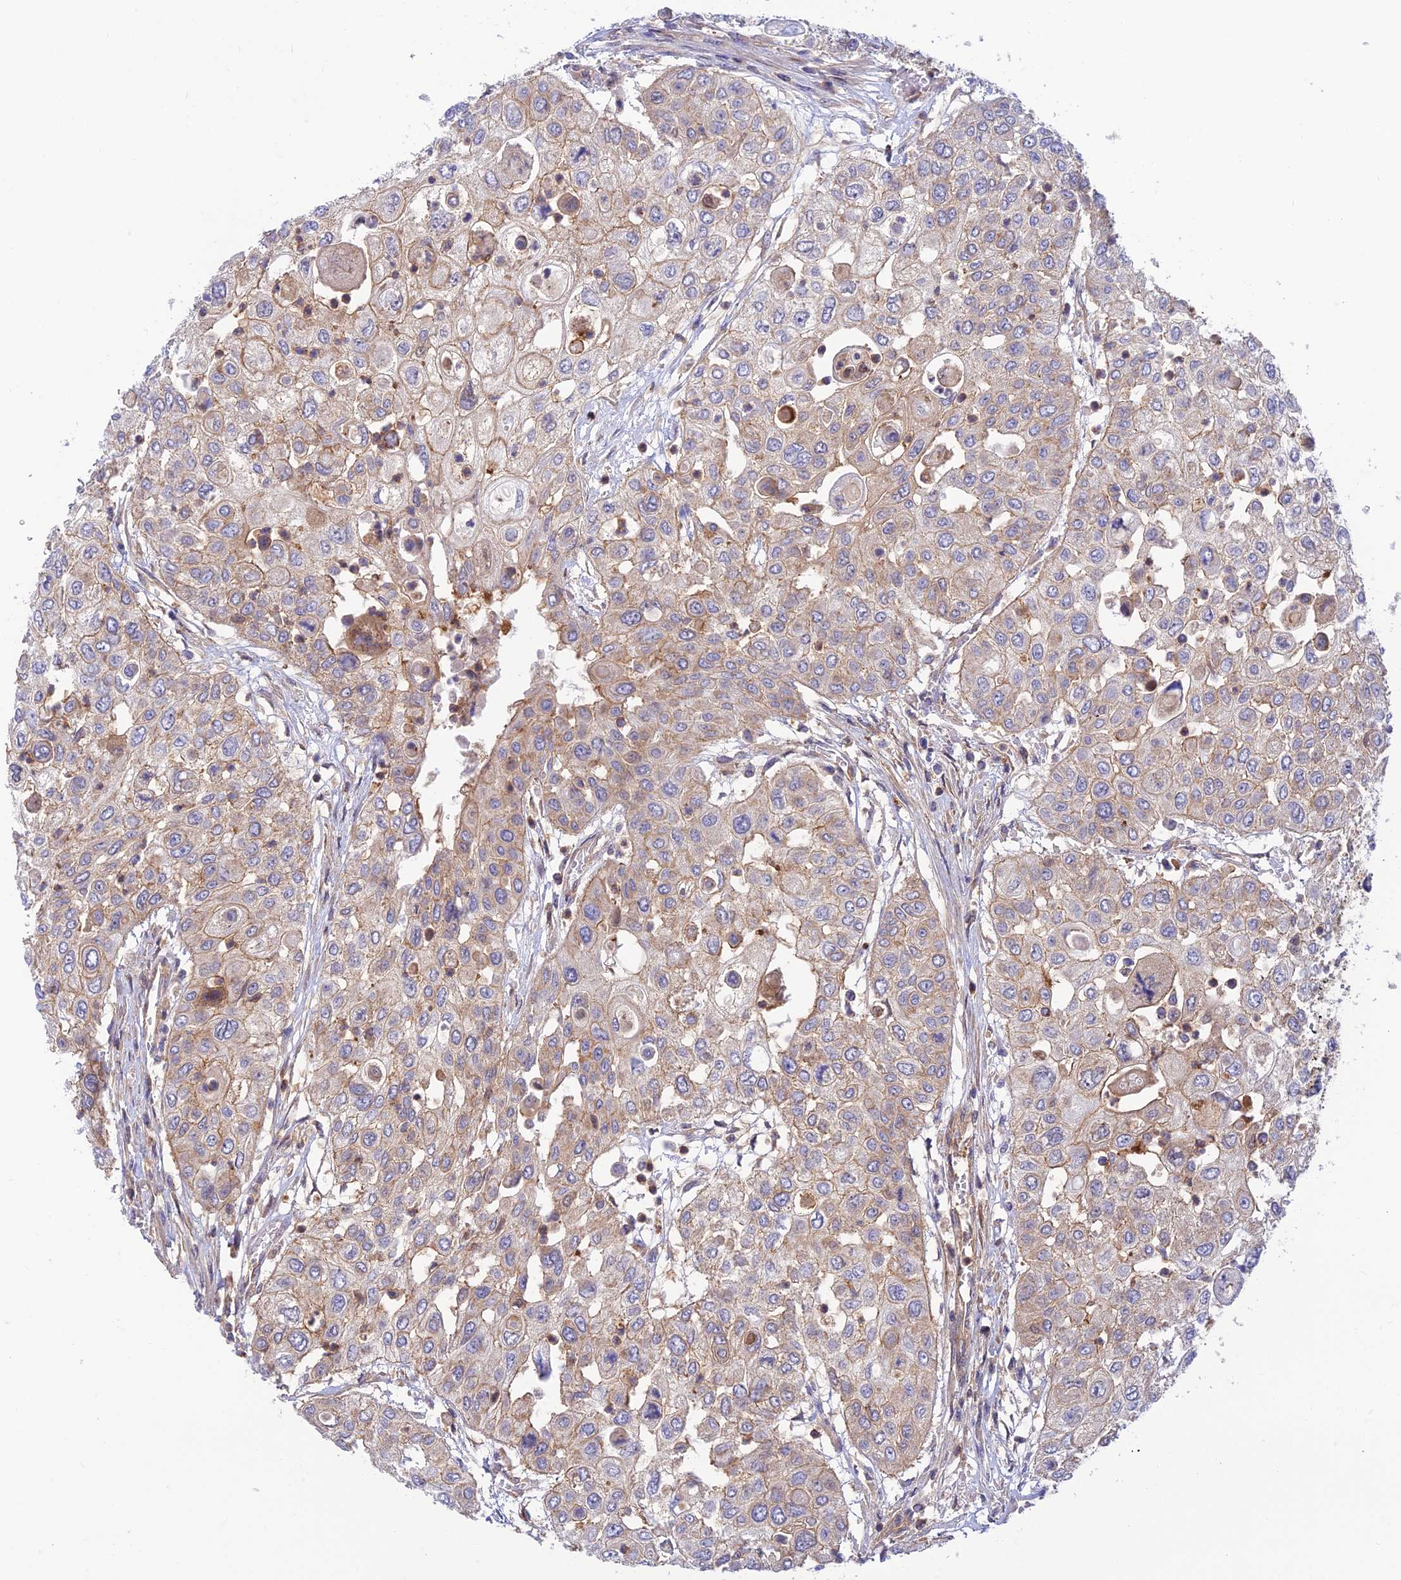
{"staining": {"intensity": "weak", "quantity": "25%-75%", "location": "cytoplasmic/membranous"}, "tissue": "urothelial cancer", "cell_type": "Tumor cells", "image_type": "cancer", "snomed": [{"axis": "morphology", "description": "Urothelial carcinoma, High grade"}, {"axis": "topography", "description": "Urinary bladder"}], "caption": "This photomicrograph exhibits urothelial cancer stained with immunohistochemistry to label a protein in brown. The cytoplasmic/membranous of tumor cells show weak positivity for the protein. Nuclei are counter-stained blue.", "gene": "PPP1R12C", "patient": {"sex": "female", "age": 79}}